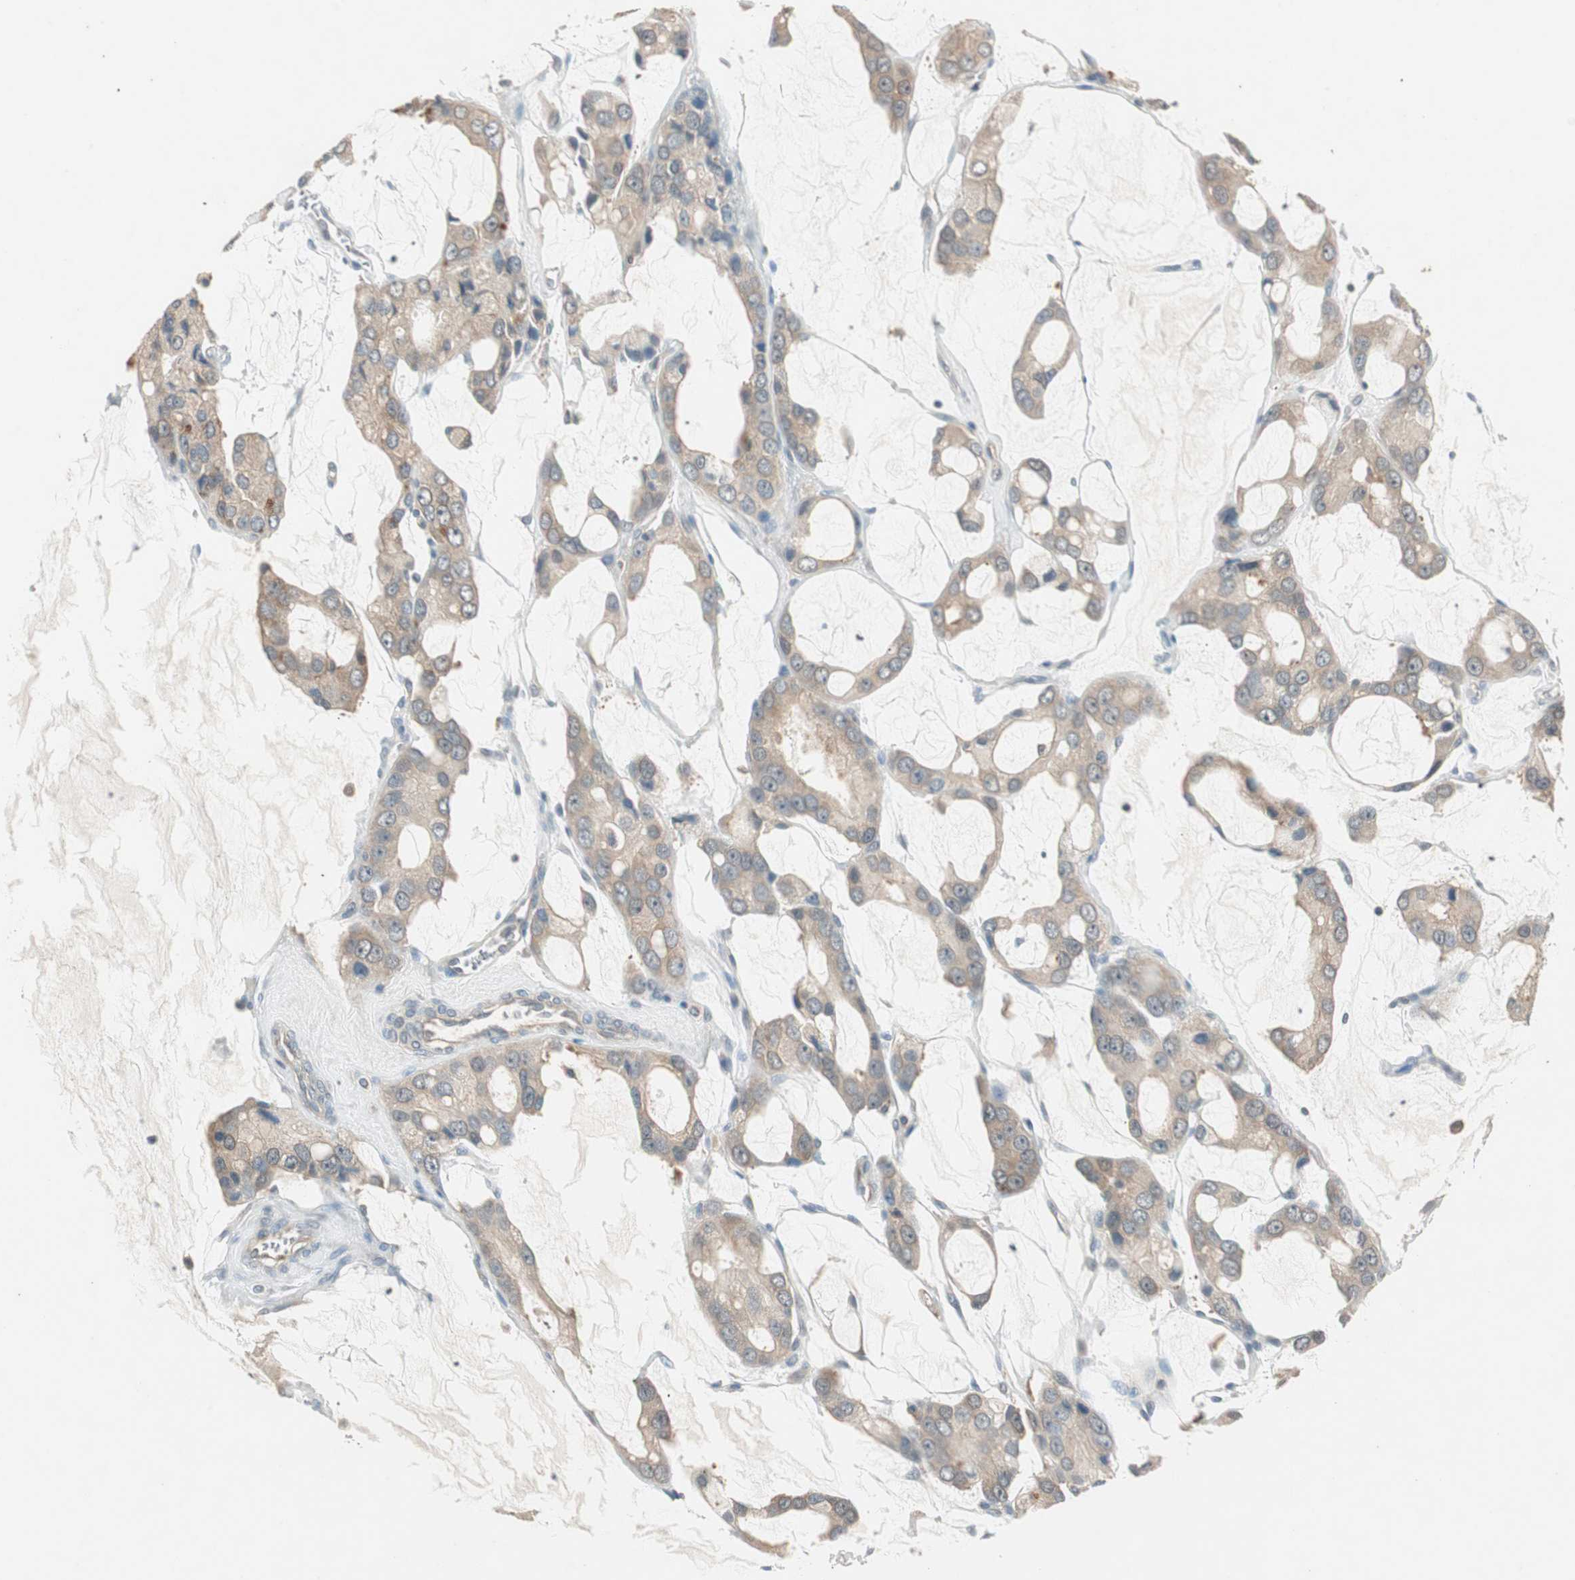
{"staining": {"intensity": "moderate", "quantity": ">75%", "location": "cytoplasmic/membranous"}, "tissue": "prostate cancer", "cell_type": "Tumor cells", "image_type": "cancer", "snomed": [{"axis": "morphology", "description": "Adenocarcinoma, High grade"}, {"axis": "topography", "description": "Prostate"}], "caption": "Brown immunohistochemical staining in prostate cancer (adenocarcinoma (high-grade)) reveals moderate cytoplasmic/membranous expression in approximately >75% of tumor cells.", "gene": "NCLN", "patient": {"sex": "male", "age": 67}}